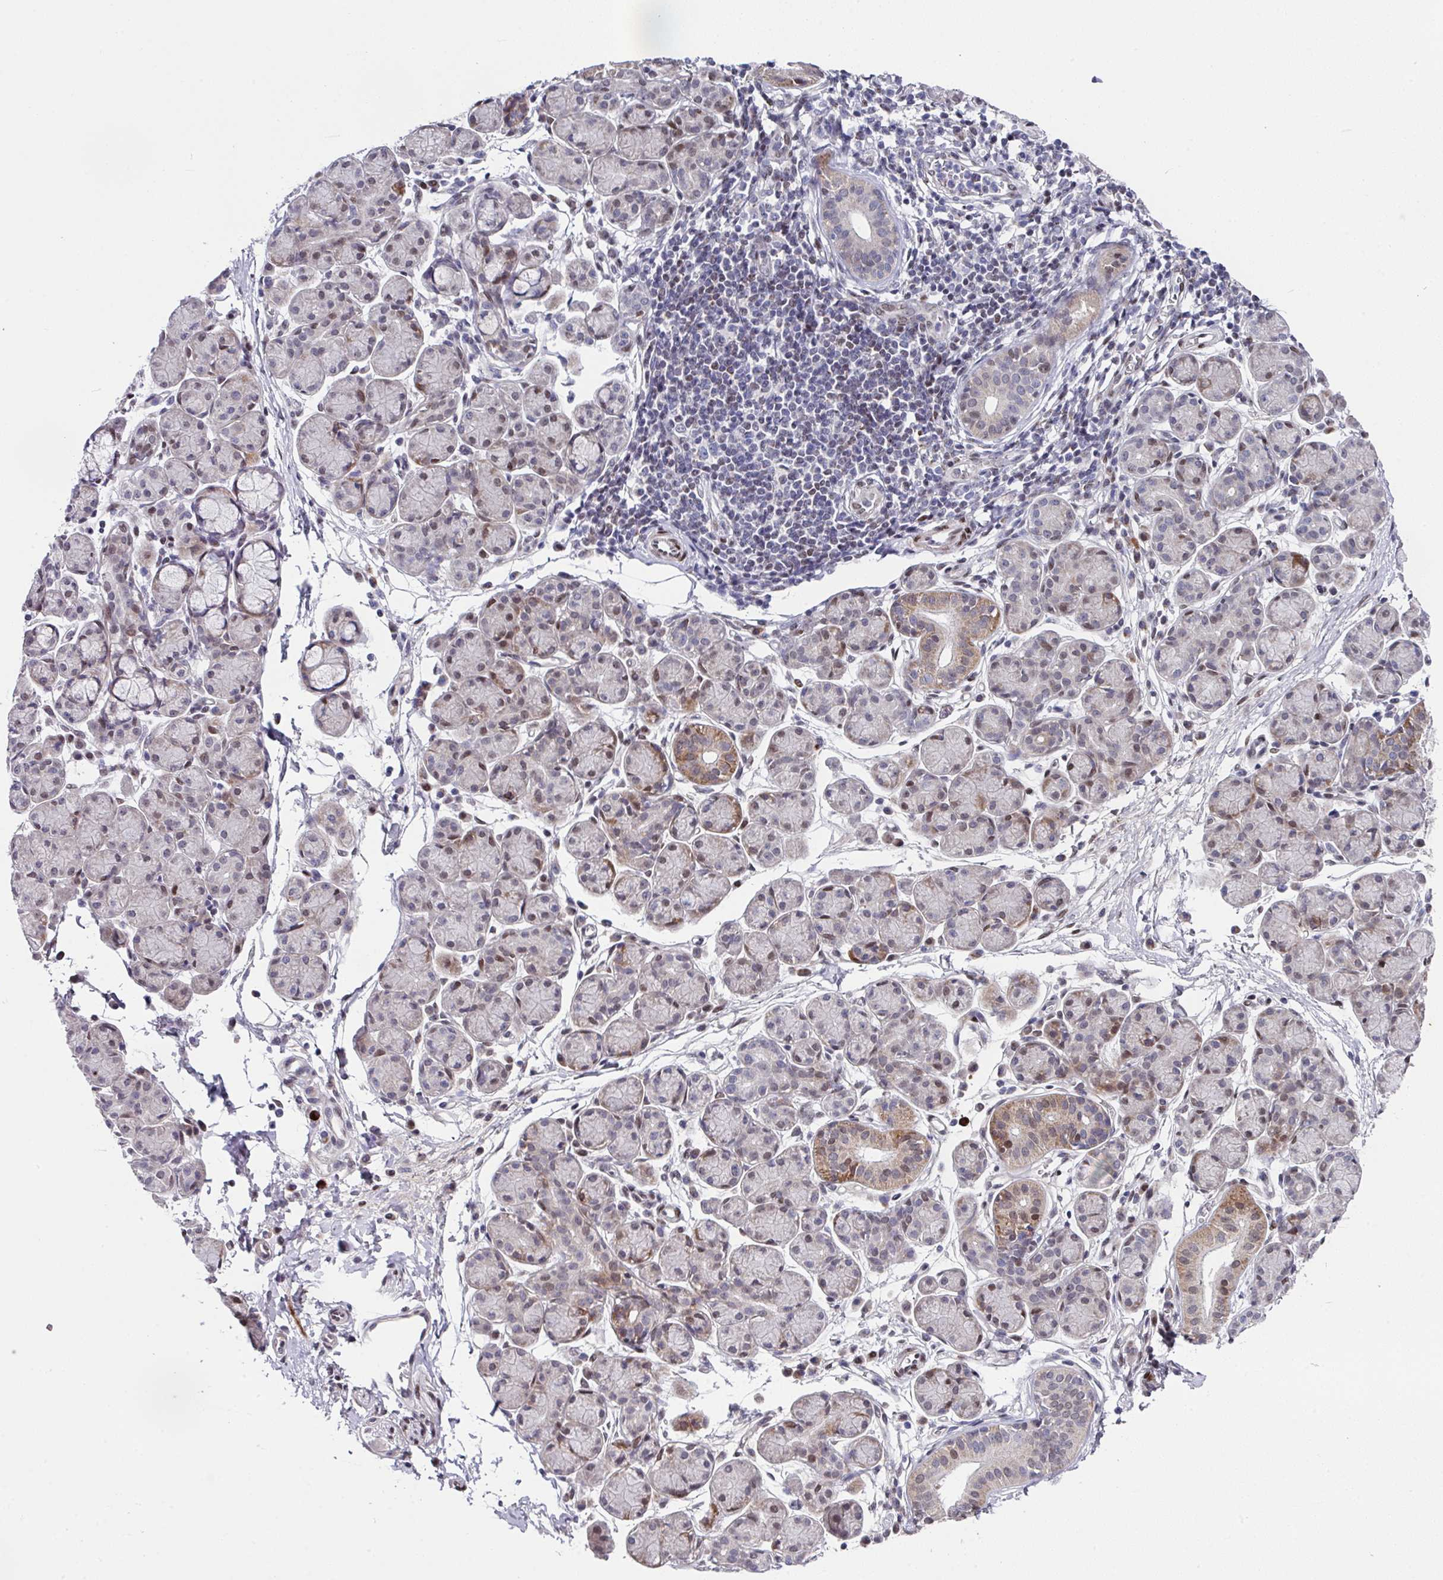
{"staining": {"intensity": "weak", "quantity": "25%-75%", "location": "cytoplasmic/membranous,nuclear"}, "tissue": "salivary gland", "cell_type": "Glandular cells", "image_type": "normal", "snomed": [{"axis": "morphology", "description": "Normal tissue, NOS"}, {"axis": "morphology", "description": "Inflammation, NOS"}, {"axis": "topography", "description": "Lymph node"}, {"axis": "topography", "description": "Salivary gland"}], "caption": "This micrograph demonstrates benign salivary gland stained with immunohistochemistry to label a protein in brown. The cytoplasmic/membranous,nuclear of glandular cells show weak positivity for the protein. Nuclei are counter-stained blue.", "gene": "CBX7", "patient": {"sex": "male", "age": 3}}